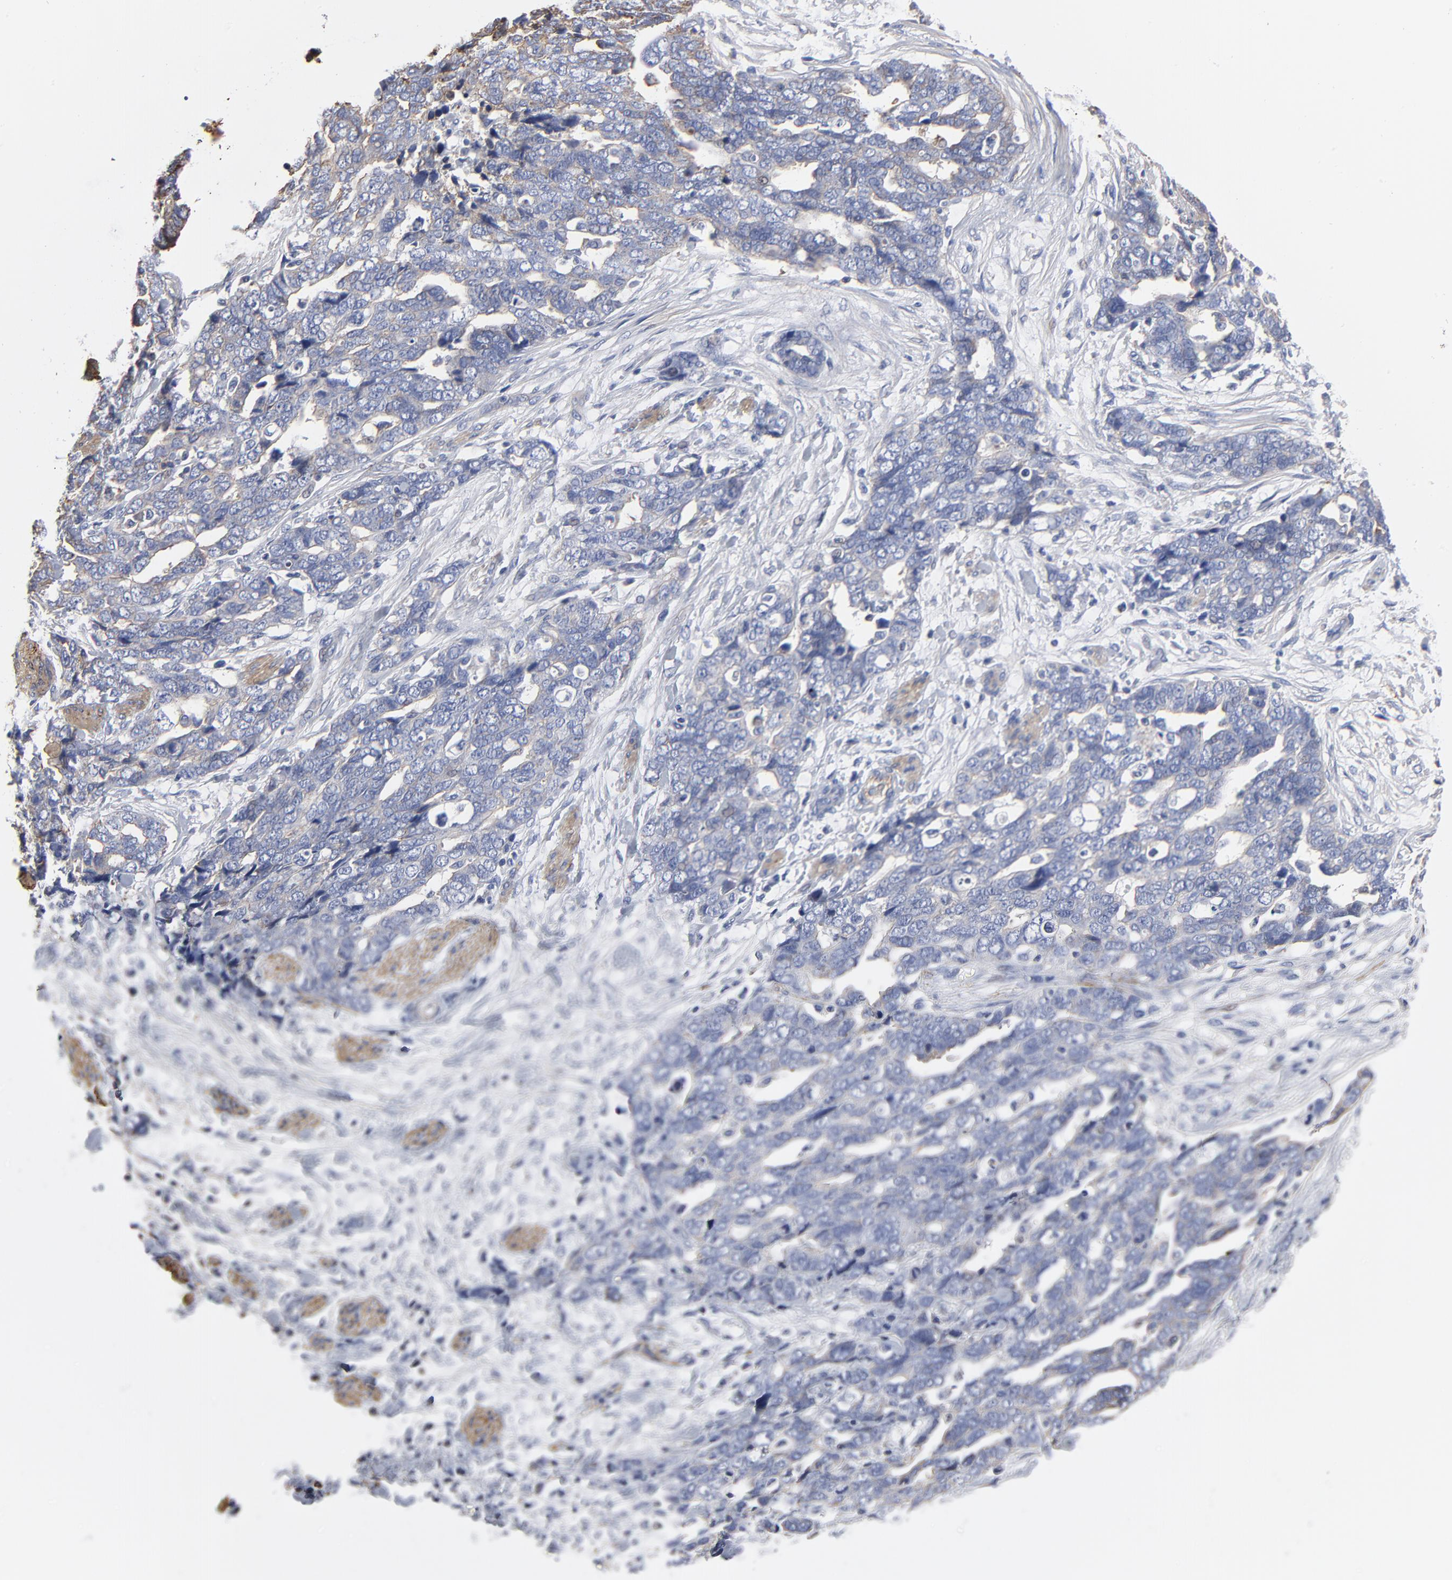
{"staining": {"intensity": "weak", "quantity": "<25%", "location": "cytoplasmic/membranous"}, "tissue": "ovarian cancer", "cell_type": "Tumor cells", "image_type": "cancer", "snomed": [{"axis": "morphology", "description": "Normal tissue, NOS"}, {"axis": "morphology", "description": "Cystadenocarcinoma, serous, NOS"}, {"axis": "topography", "description": "Fallopian tube"}, {"axis": "topography", "description": "Ovary"}], "caption": "Ovarian cancer was stained to show a protein in brown. There is no significant staining in tumor cells.", "gene": "ACTA2", "patient": {"sex": "female", "age": 56}}